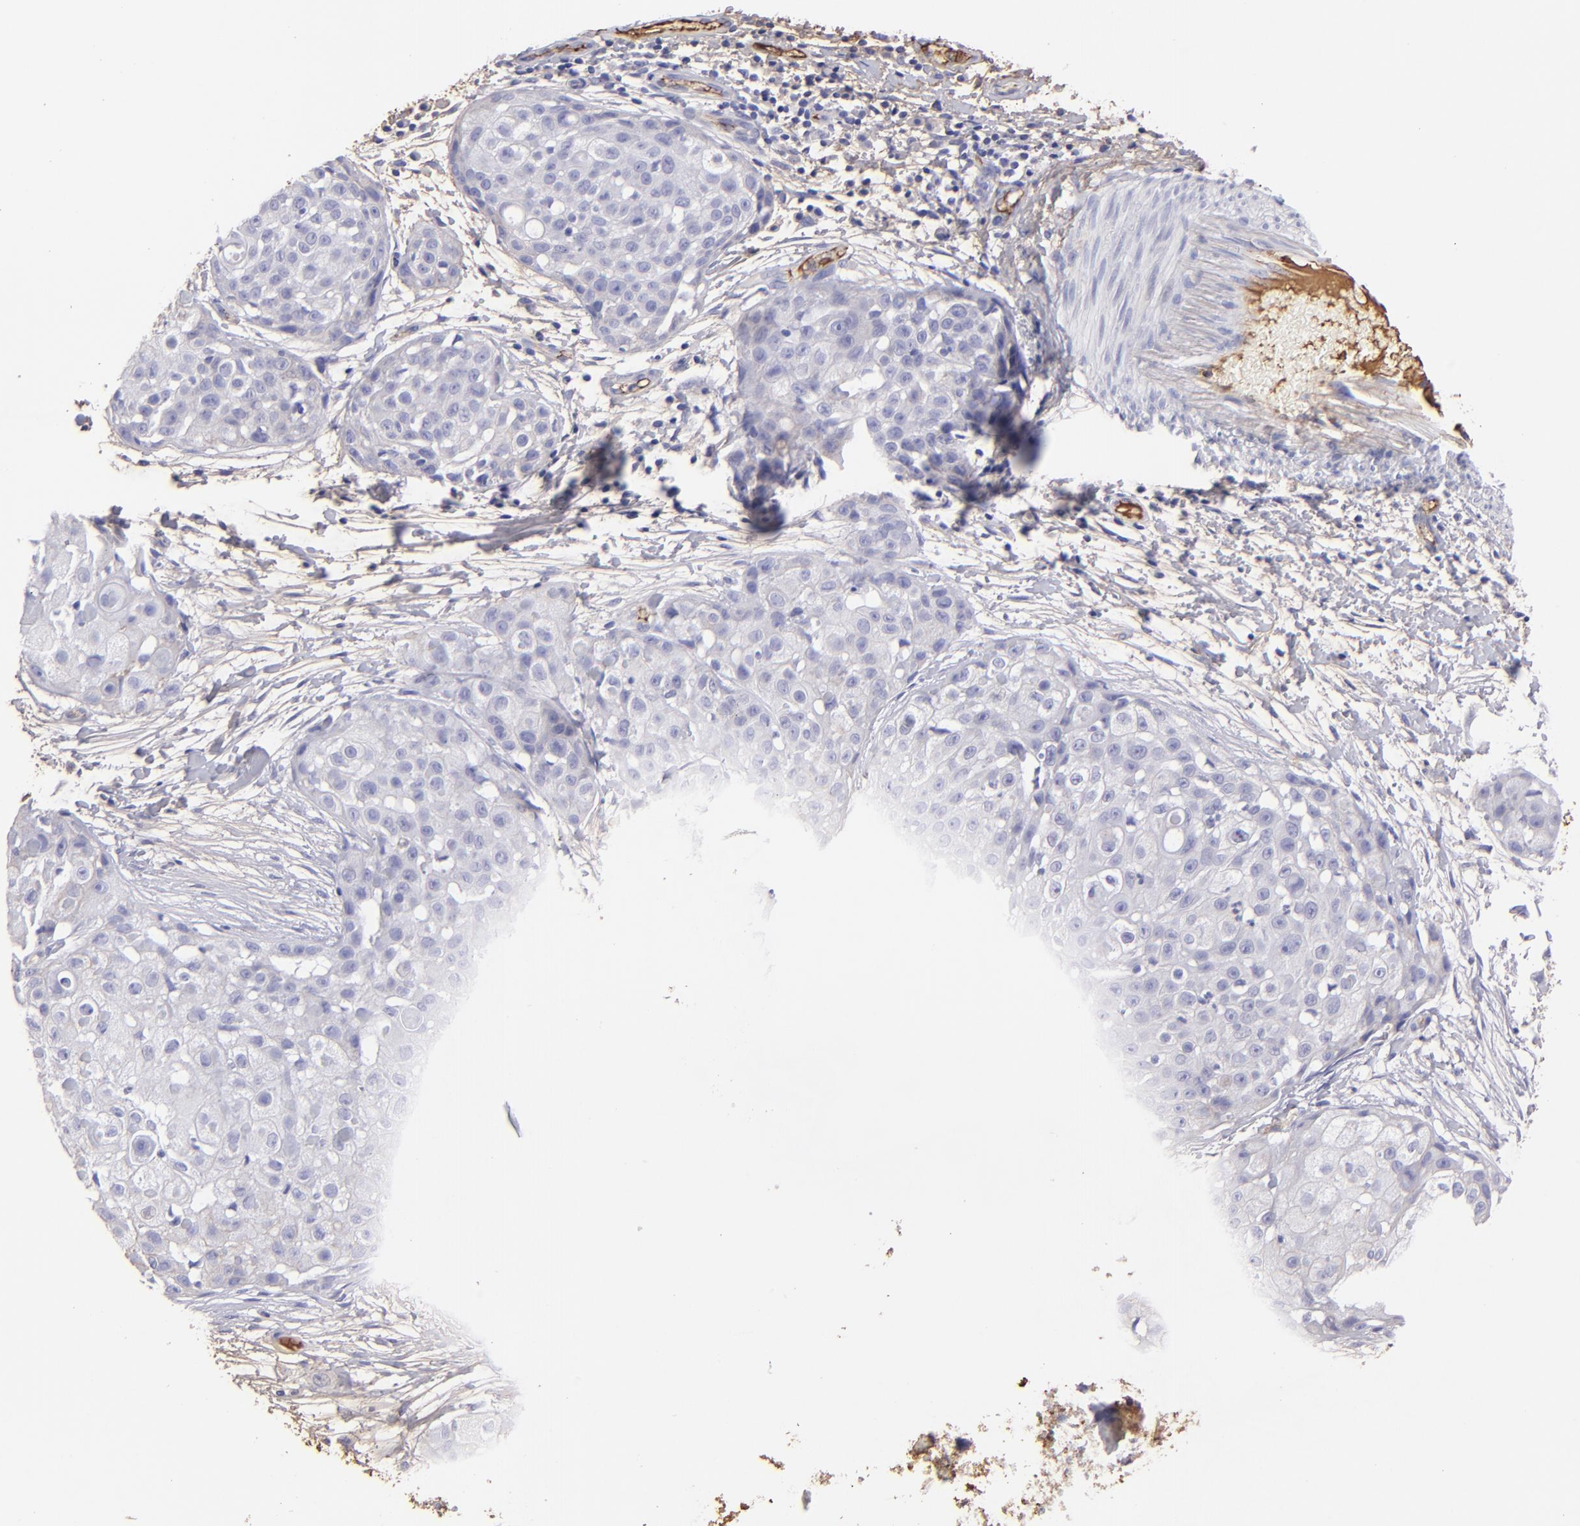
{"staining": {"intensity": "weak", "quantity": "<25%", "location": "cytoplasmic/membranous"}, "tissue": "skin cancer", "cell_type": "Tumor cells", "image_type": "cancer", "snomed": [{"axis": "morphology", "description": "Squamous cell carcinoma, NOS"}, {"axis": "topography", "description": "Skin"}], "caption": "Protein analysis of skin cancer shows no significant staining in tumor cells.", "gene": "FGB", "patient": {"sex": "female", "age": 57}}